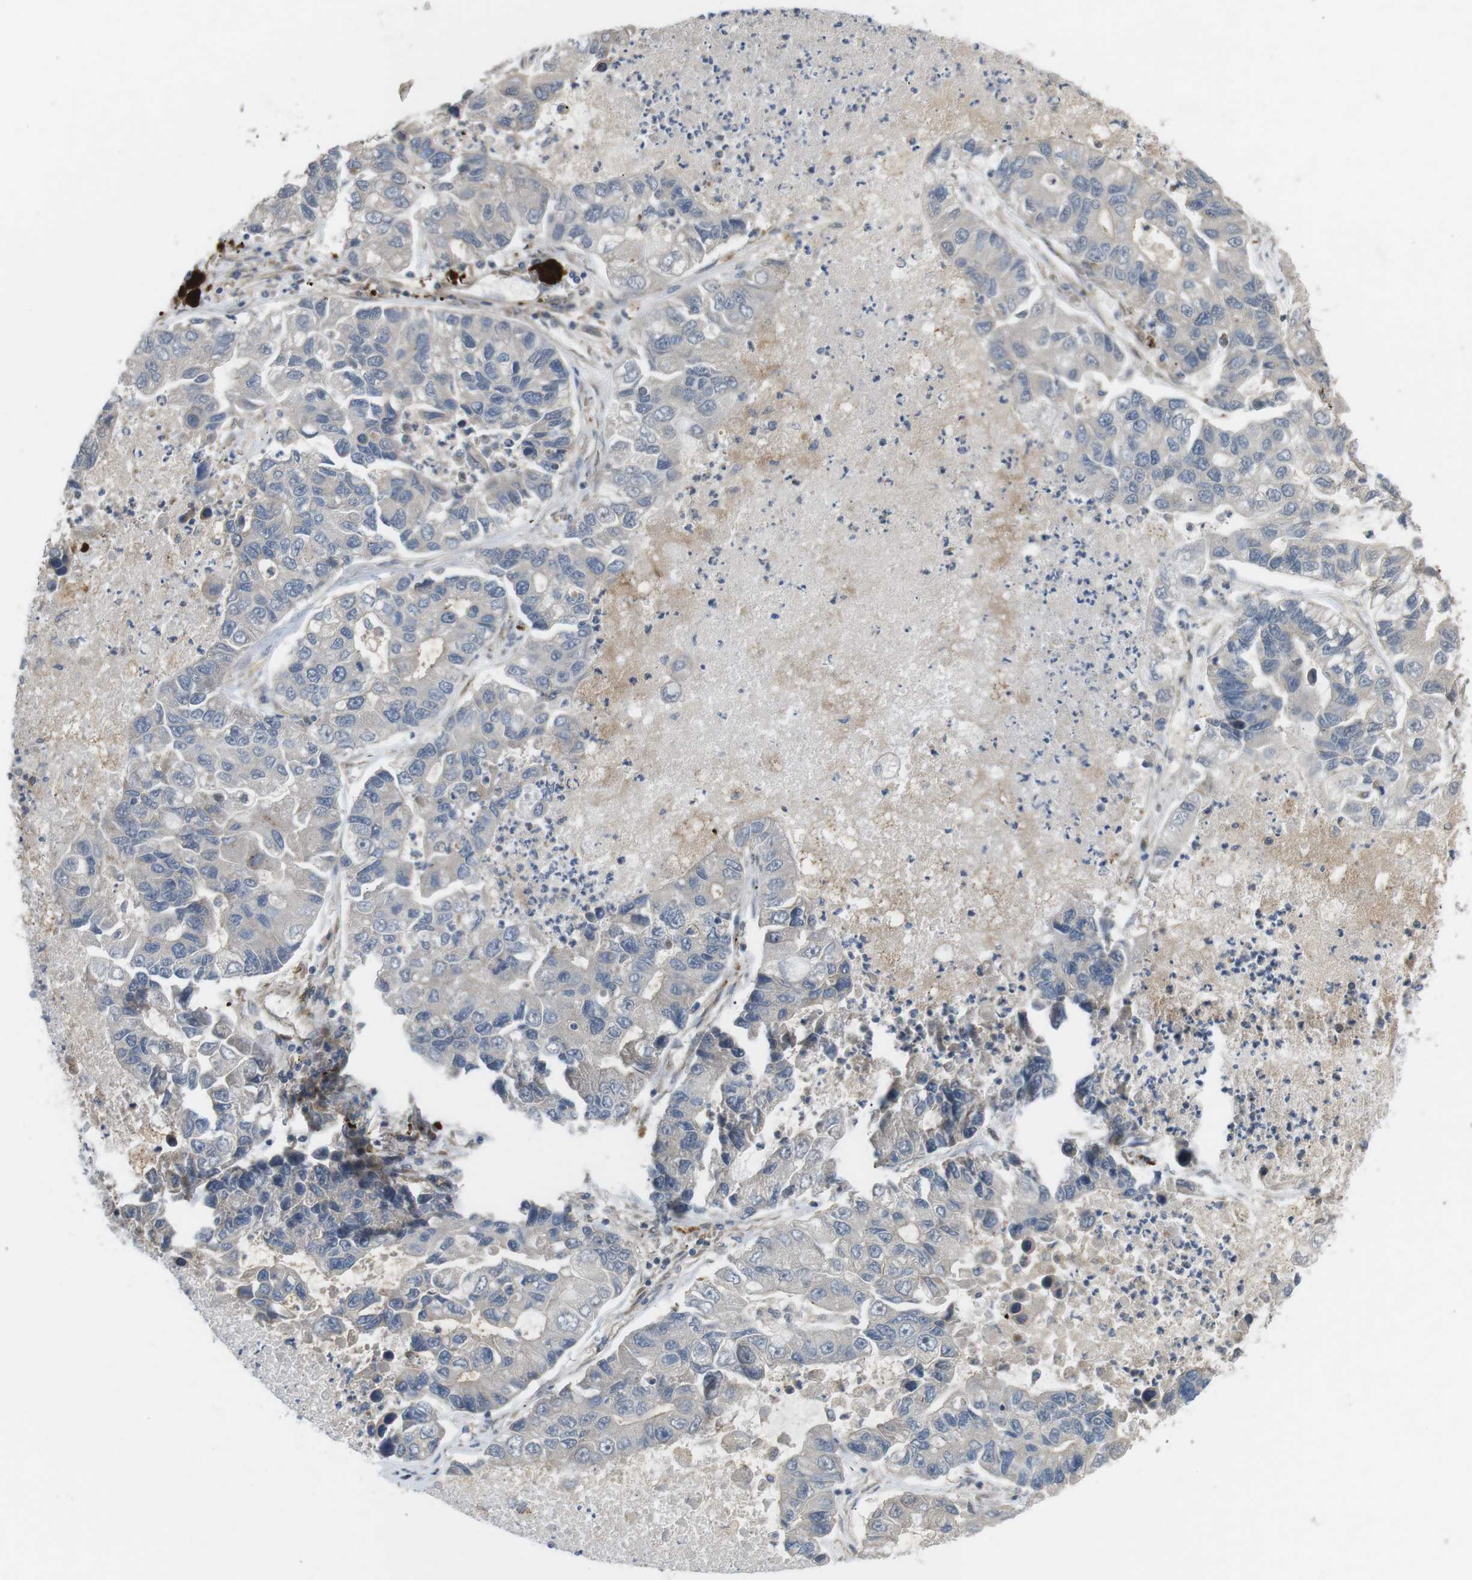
{"staining": {"intensity": "negative", "quantity": "none", "location": "none"}, "tissue": "lung cancer", "cell_type": "Tumor cells", "image_type": "cancer", "snomed": [{"axis": "morphology", "description": "Adenocarcinoma, NOS"}, {"axis": "topography", "description": "Lung"}], "caption": "The photomicrograph displays no significant expression in tumor cells of lung cancer.", "gene": "KANK2", "patient": {"sex": "female", "age": 51}}